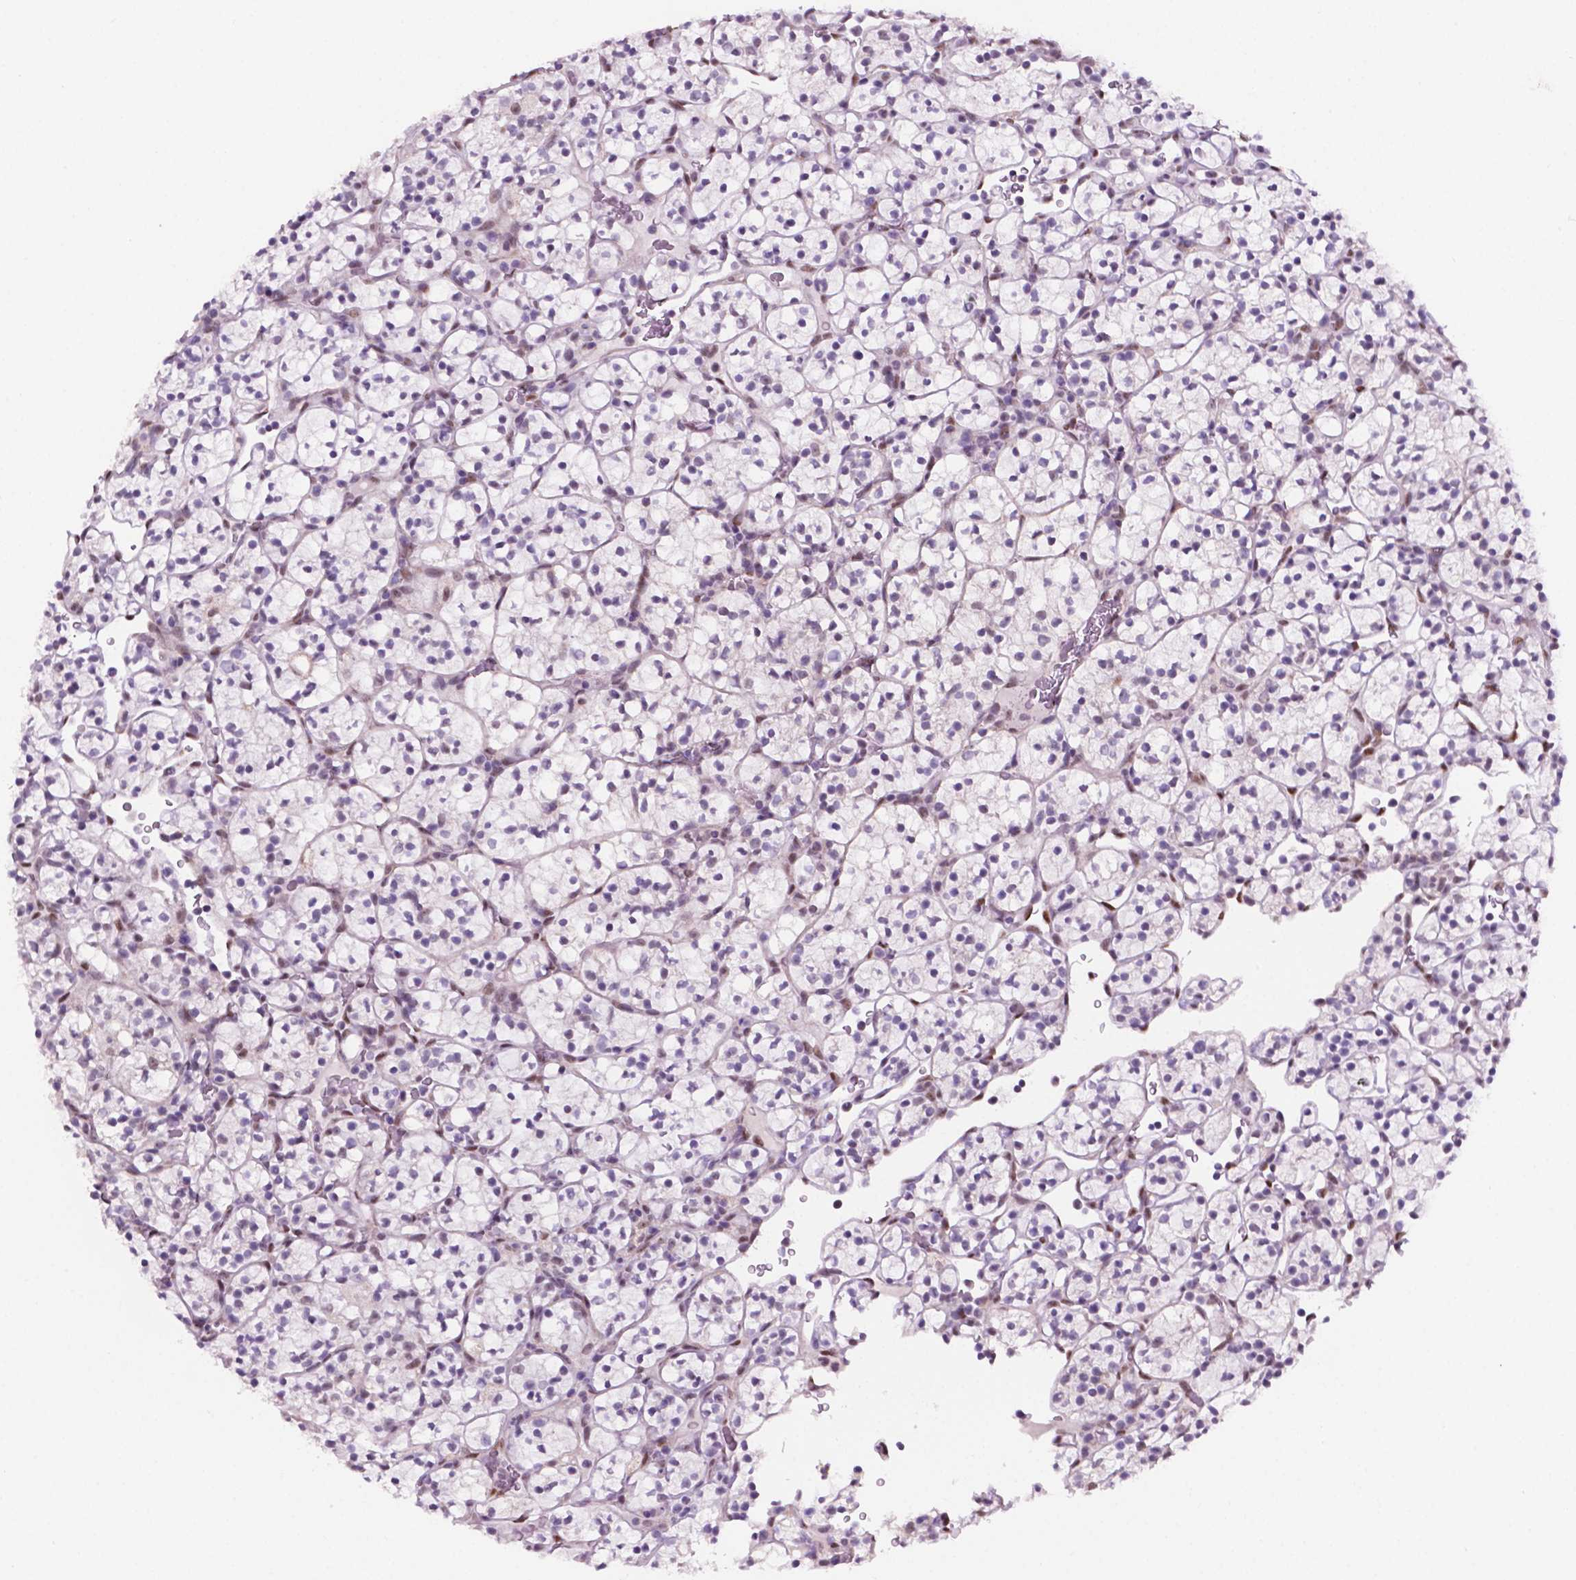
{"staining": {"intensity": "negative", "quantity": "none", "location": "none"}, "tissue": "renal cancer", "cell_type": "Tumor cells", "image_type": "cancer", "snomed": [{"axis": "morphology", "description": "Adenocarcinoma, NOS"}, {"axis": "topography", "description": "Kidney"}], "caption": "Immunohistochemistry micrograph of human renal adenocarcinoma stained for a protein (brown), which reveals no expression in tumor cells.", "gene": "C18orf21", "patient": {"sex": "female", "age": 89}}